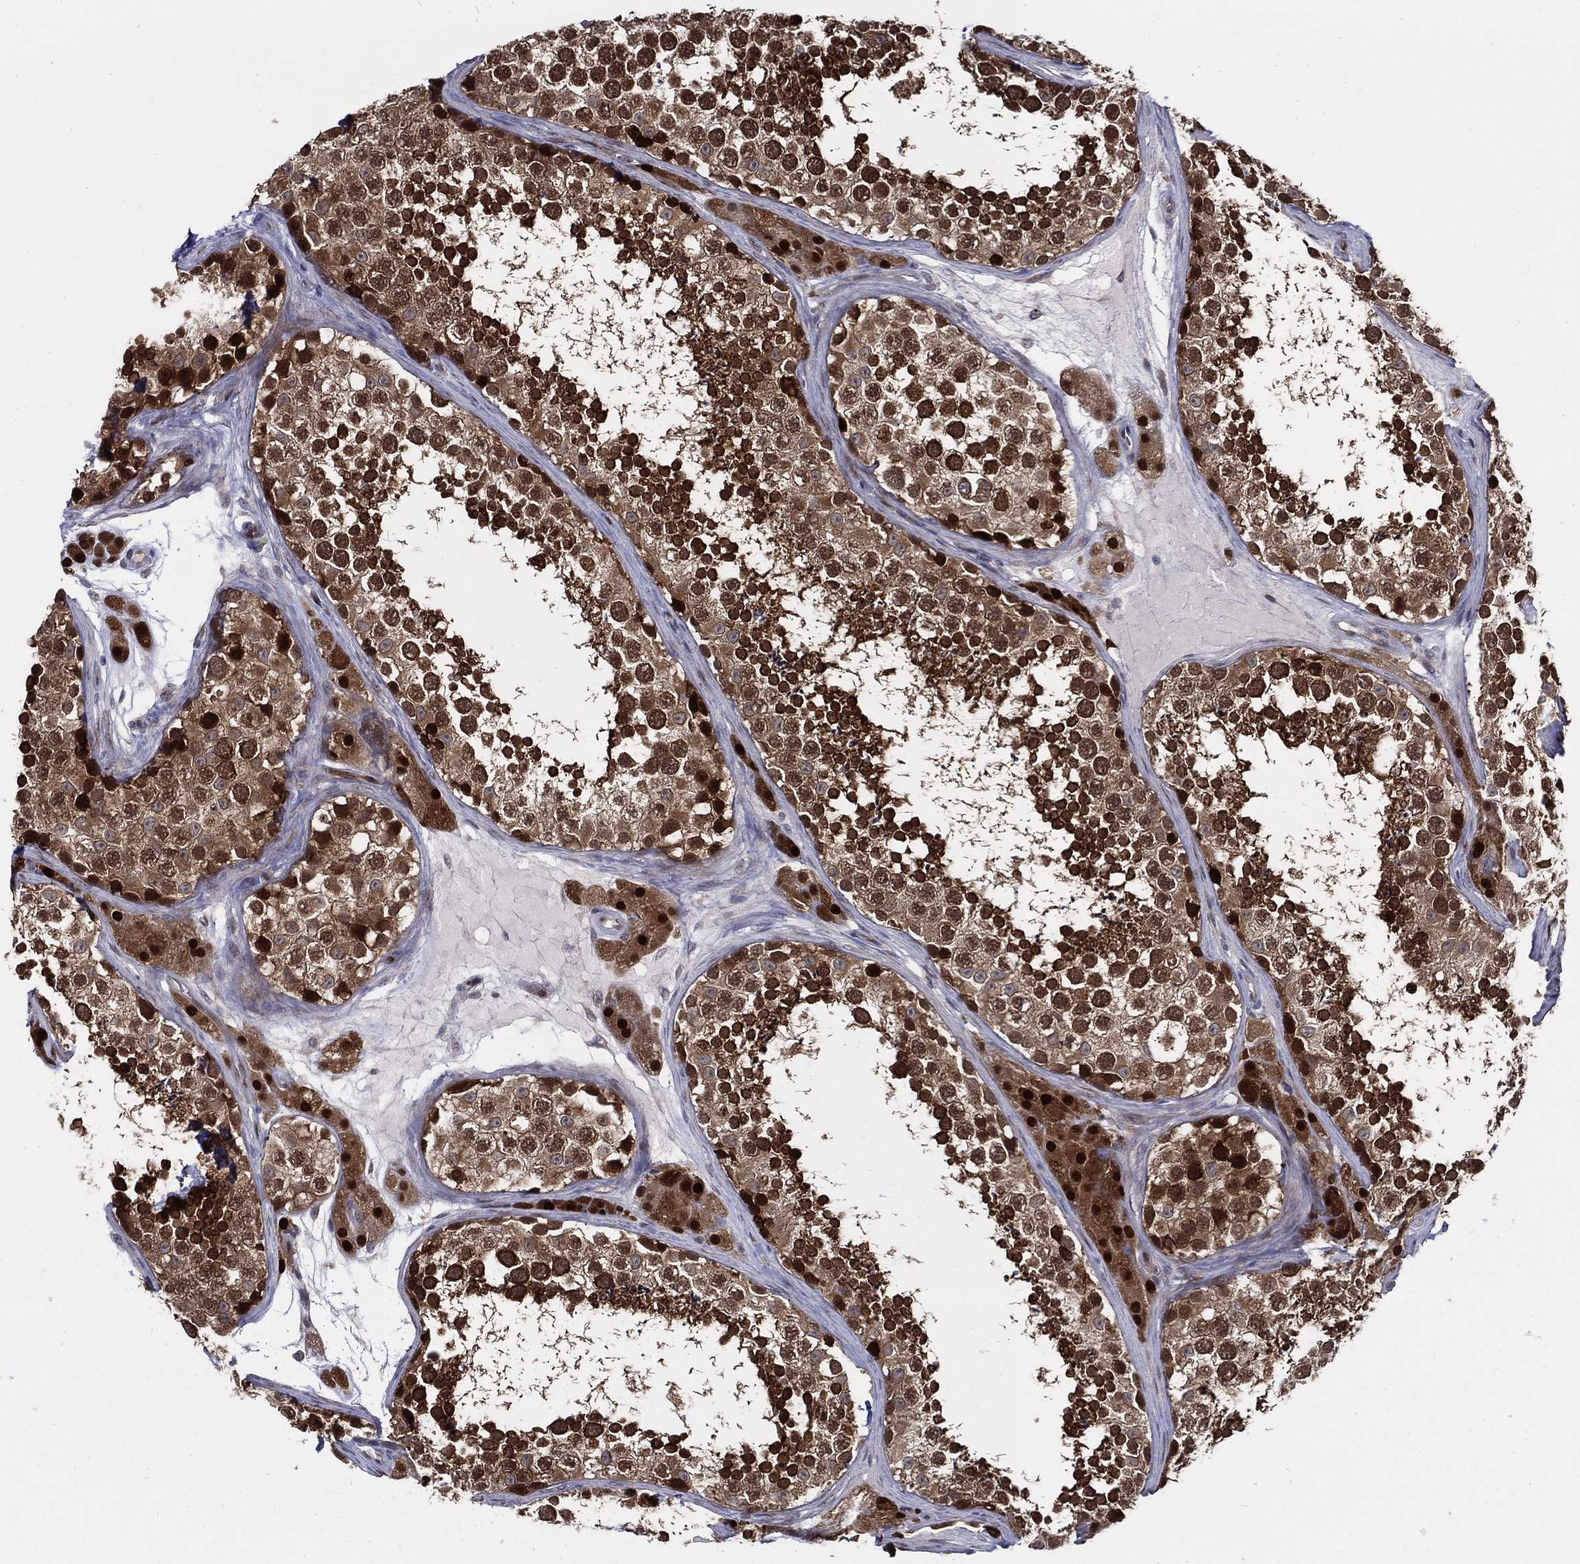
{"staining": {"intensity": "strong", "quantity": "25%-75%", "location": "cytoplasmic/membranous,nuclear"}, "tissue": "testis", "cell_type": "Cells in seminiferous ducts", "image_type": "normal", "snomed": [{"axis": "morphology", "description": "Normal tissue, NOS"}, {"axis": "topography", "description": "Testis"}], "caption": "An image of testis stained for a protein shows strong cytoplasmic/membranous,nuclear brown staining in cells in seminiferous ducts. (Brightfield microscopy of DAB IHC at high magnification).", "gene": "ARHGAP11A", "patient": {"sex": "male", "age": 41}}